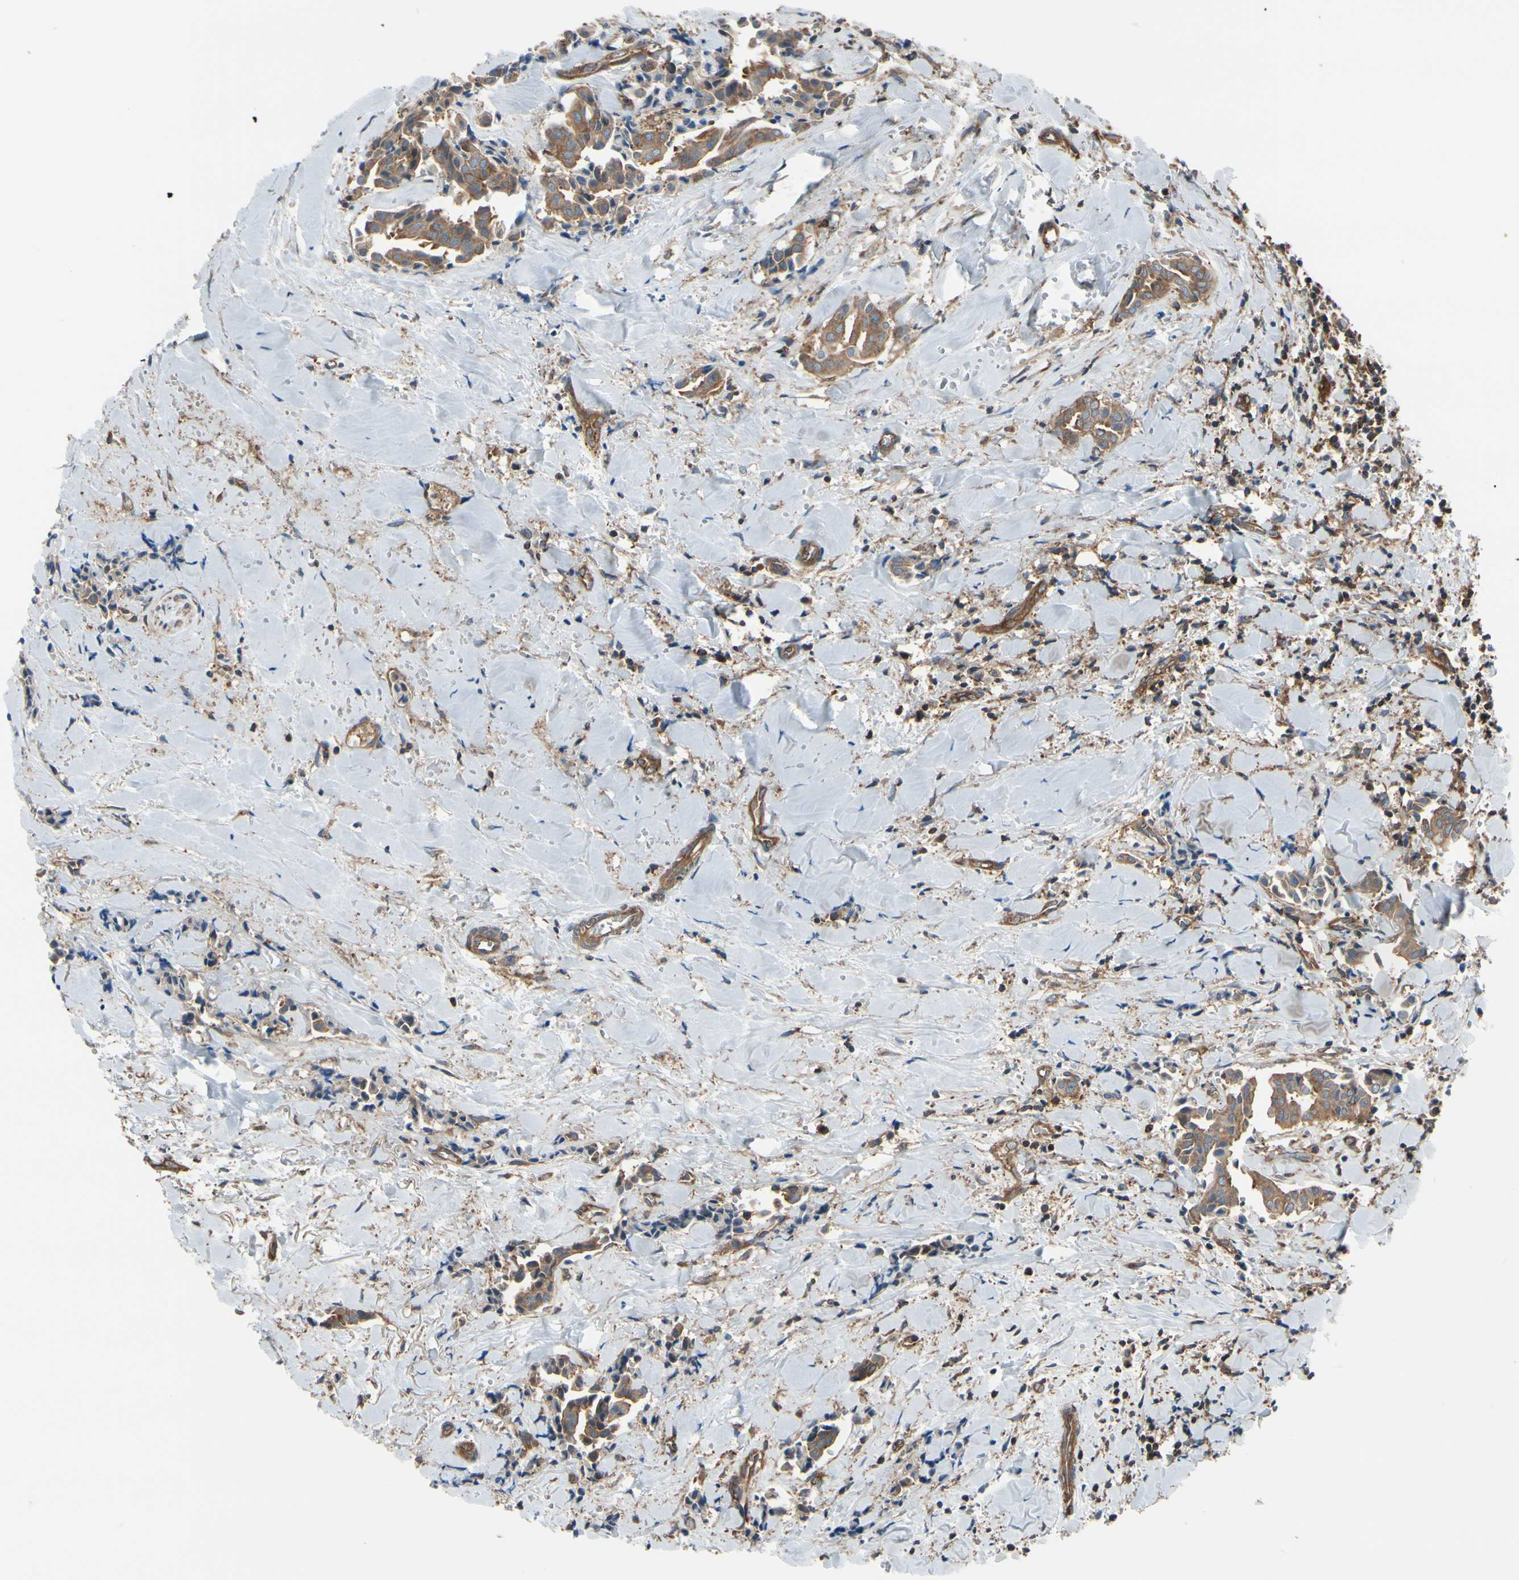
{"staining": {"intensity": "moderate", "quantity": "25%-75%", "location": "cytoplasmic/membranous"}, "tissue": "head and neck cancer", "cell_type": "Tumor cells", "image_type": "cancer", "snomed": [{"axis": "morphology", "description": "Adenocarcinoma, NOS"}, {"axis": "topography", "description": "Salivary gland"}, {"axis": "topography", "description": "Head-Neck"}], "caption": "Immunohistochemistry (IHC) image of neoplastic tissue: human head and neck cancer stained using IHC exhibits medium levels of moderate protein expression localized specifically in the cytoplasmic/membranous of tumor cells, appearing as a cytoplasmic/membranous brown color.", "gene": "EPS15", "patient": {"sex": "female", "age": 59}}